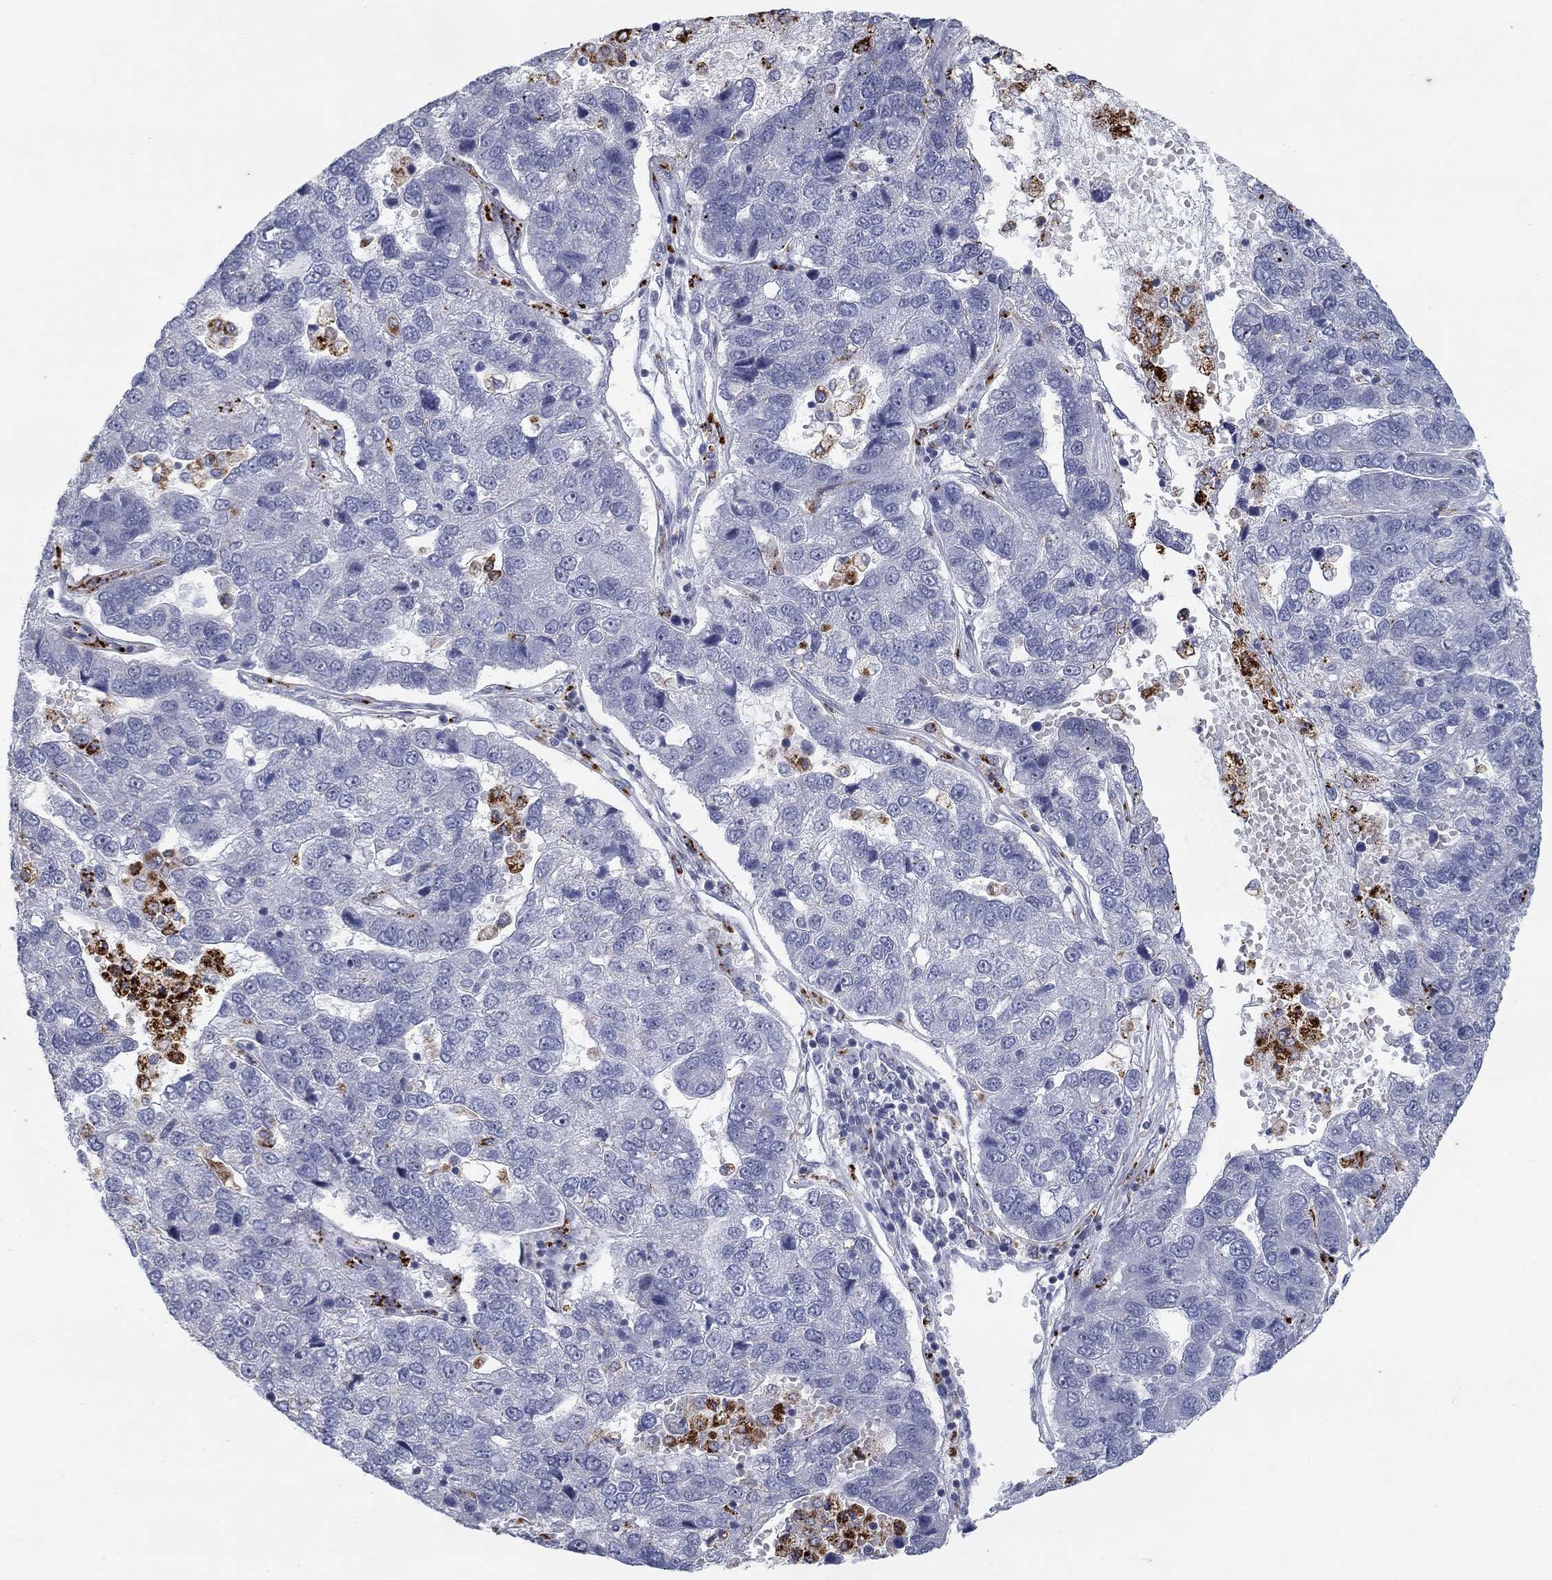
{"staining": {"intensity": "negative", "quantity": "none", "location": "none"}, "tissue": "pancreatic cancer", "cell_type": "Tumor cells", "image_type": "cancer", "snomed": [{"axis": "morphology", "description": "Adenocarcinoma, NOS"}, {"axis": "topography", "description": "Pancreas"}], "caption": "IHC micrograph of pancreatic cancer (adenocarcinoma) stained for a protein (brown), which demonstrates no staining in tumor cells.", "gene": "MTSS2", "patient": {"sex": "female", "age": 61}}